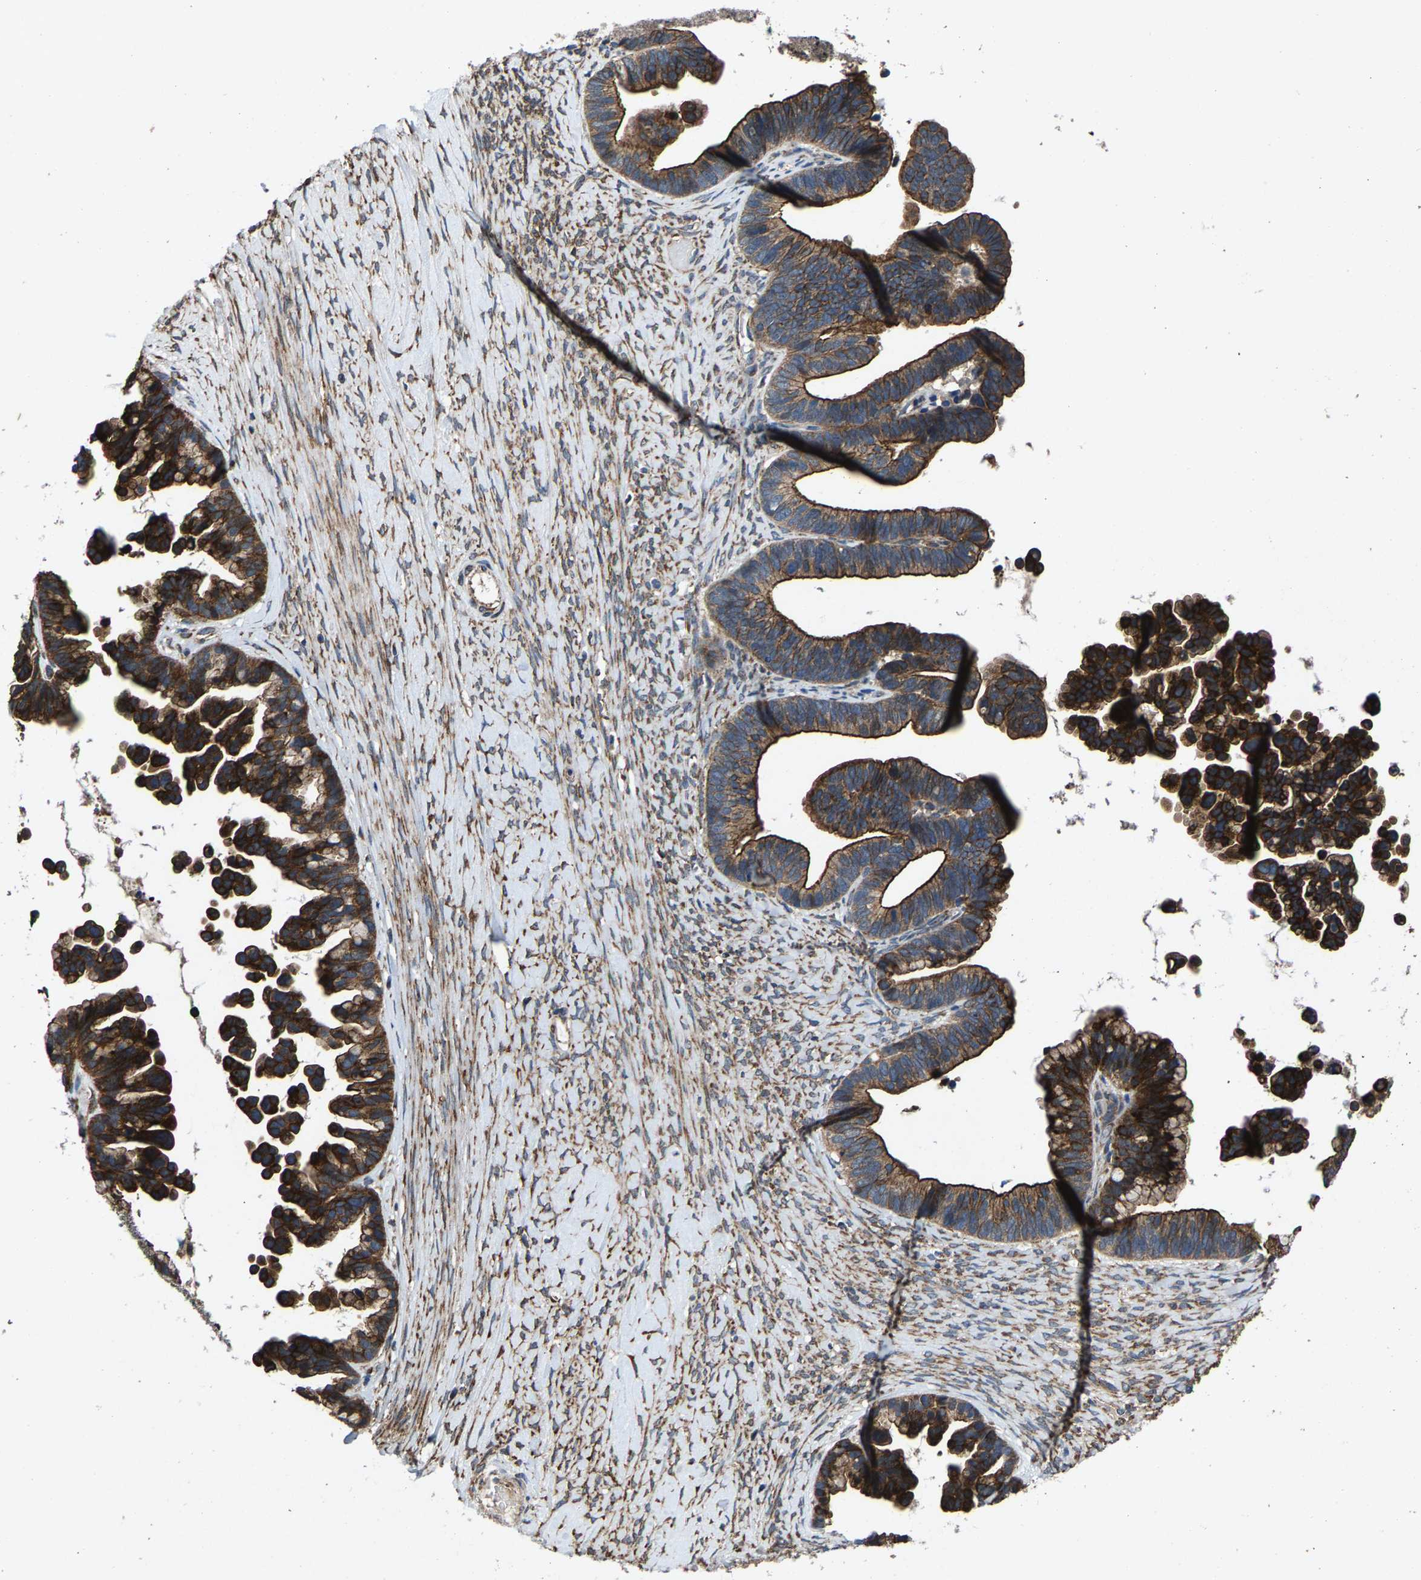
{"staining": {"intensity": "strong", "quantity": ">75%", "location": "cytoplasmic/membranous"}, "tissue": "ovarian cancer", "cell_type": "Tumor cells", "image_type": "cancer", "snomed": [{"axis": "morphology", "description": "Cystadenocarcinoma, serous, NOS"}, {"axis": "topography", "description": "Ovary"}], "caption": "Immunohistochemistry of human ovarian serous cystadenocarcinoma demonstrates high levels of strong cytoplasmic/membranous staining in about >75% of tumor cells.", "gene": "PDP1", "patient": {"sex": "female", "age": 56}}